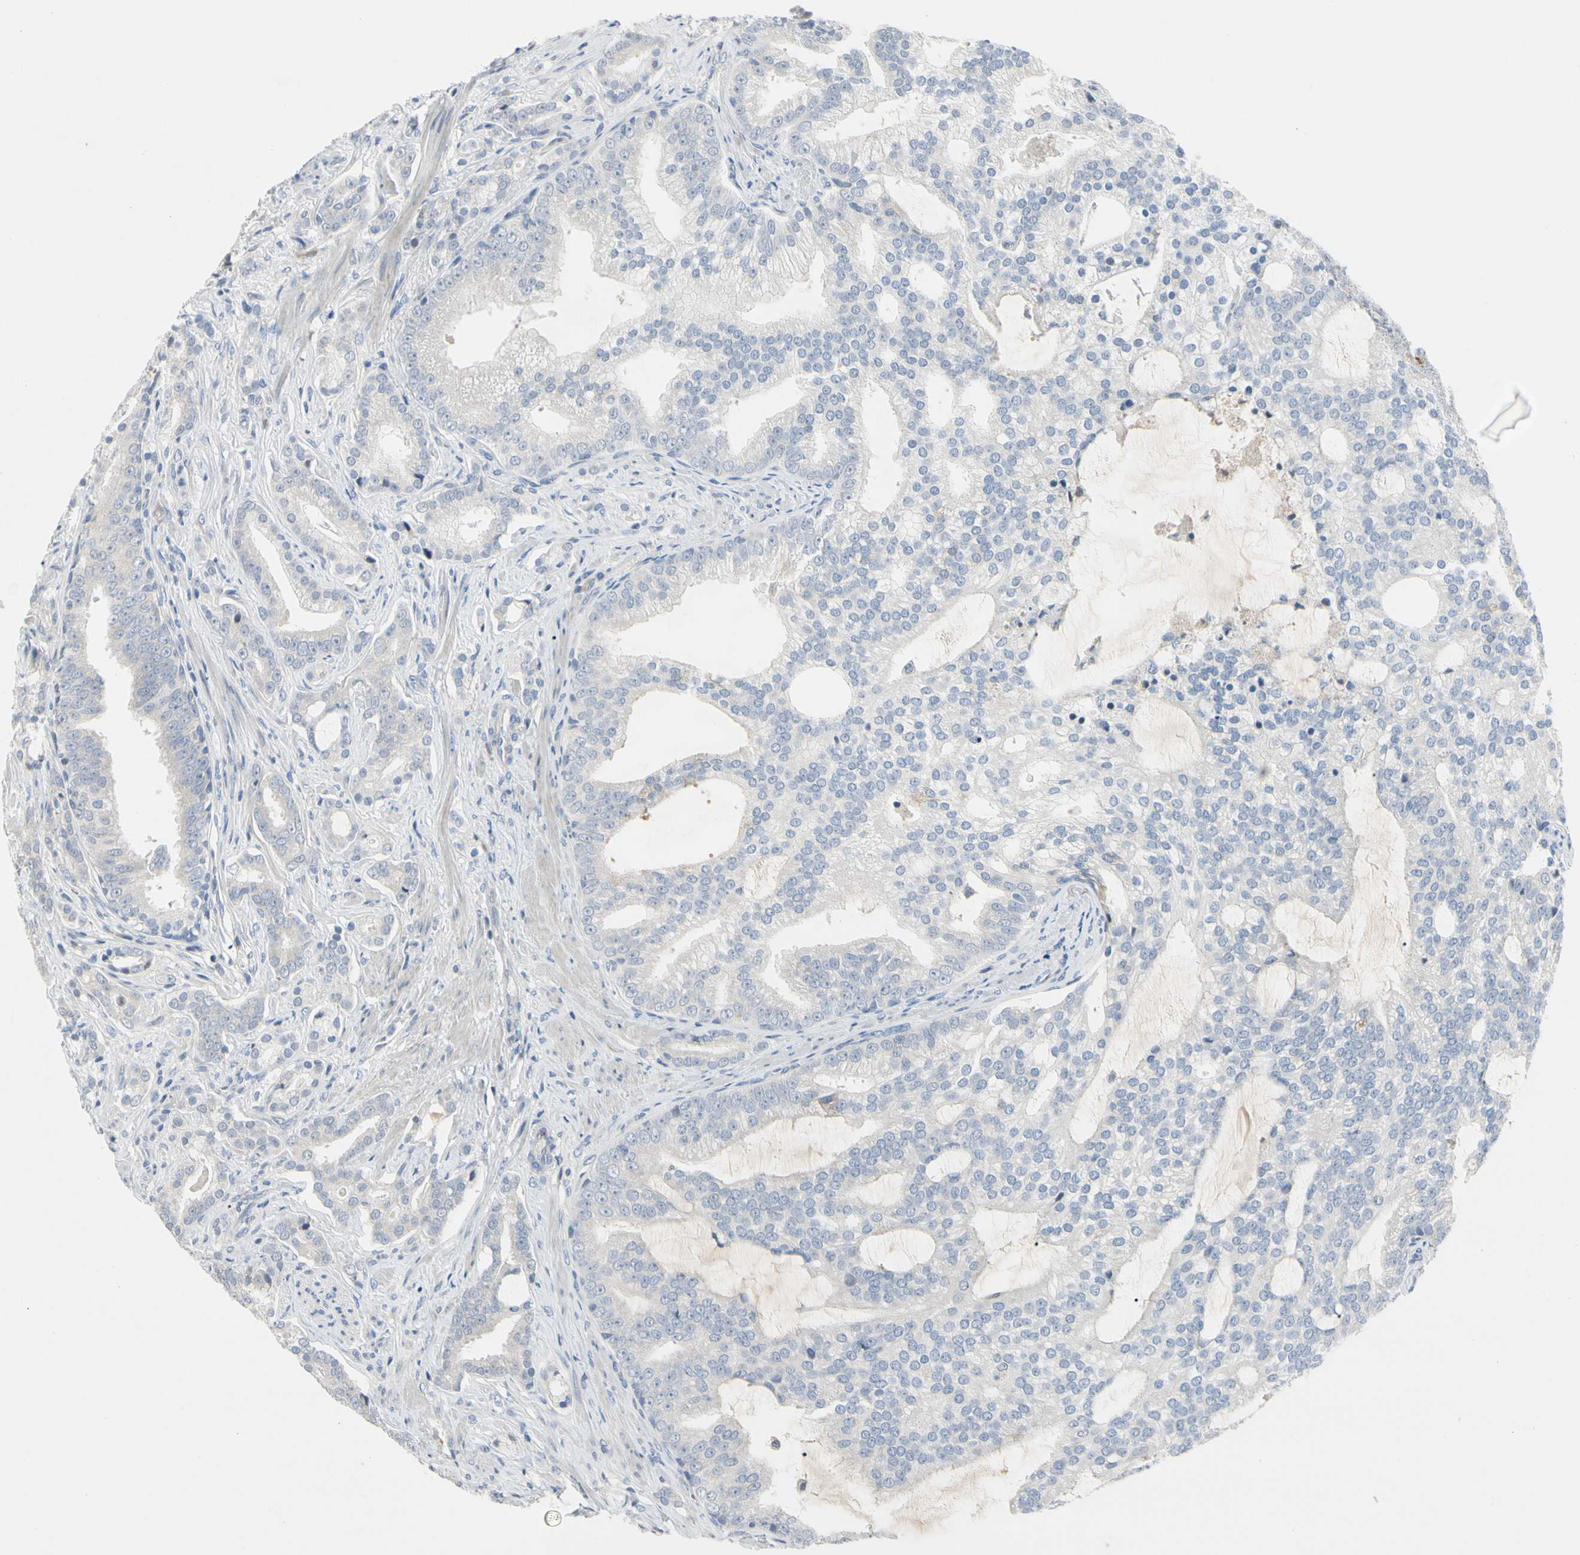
{"staining": {"intensity": "negative", "quantity": "none", "location": "none"}, "tissue": "prostate cancer", "cell_type": "Tumor cells", "image_type": "cancer", "snomed": [{"axis": "morphology", "description": "Adenocarcinoma, Low grade"}, {"axis": "topography", "description": "Prostate"}], "caption": "High magnification brightfield microscopy of low-grade adenocarcinoma (prostate) stained with DAB (brown) and counterstained with hematoxylin (blue): tumor cells show no significant staining. (Stains: DAB (3,3'-diaminobenzidine) immunohistochemistry with hematoxylin counter stain, Microscopy: brightfield microscopy at high magnification).", "gene": "ECRG4", "patient": {"sex": "male", "age": 58}}